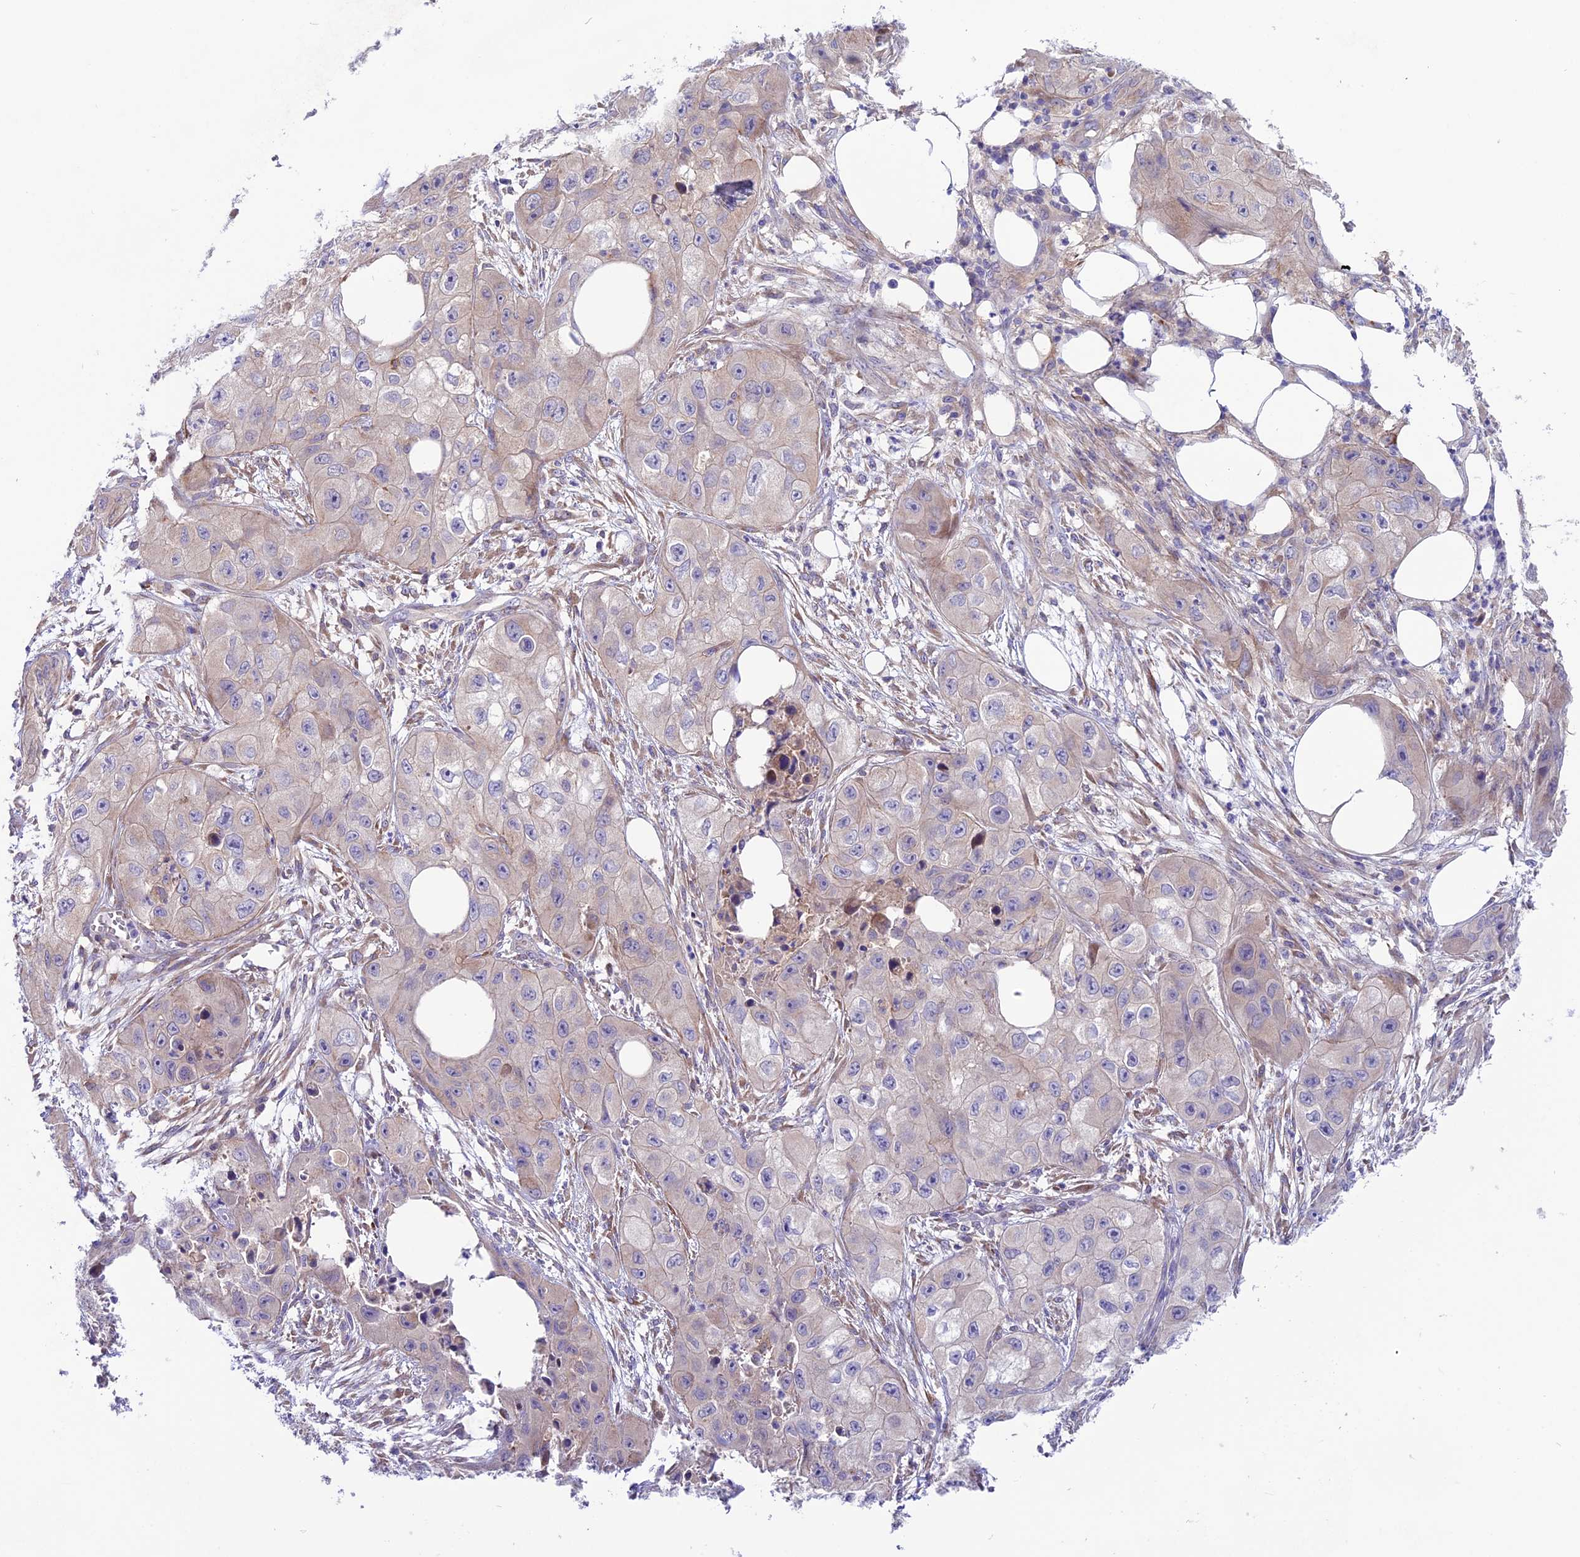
{"staining": {"intensity": "negative", "quantity": "none", "location": "none"}, "tissue": "skin cancer", "cell_type": "Tumor cells", "image_type": "cancer", "snomed": [{"axis": "morphology", "description": "Squamous cell carcinoma, NOS"}, {"axis": "topography", "description": "Skin"}, {"axis": "topography", "description": "Subcutis"}], "caption": "This photomicrograph is of skin cancer stained with immunohistochemistry (IHC) to label a protein in brown with the nuclei are counter-stained blue. There is no expression in tumor cells. Nuclei are stained in blue.", "gene": "COG8", "patient": {"sex": "male", "age": 73}}